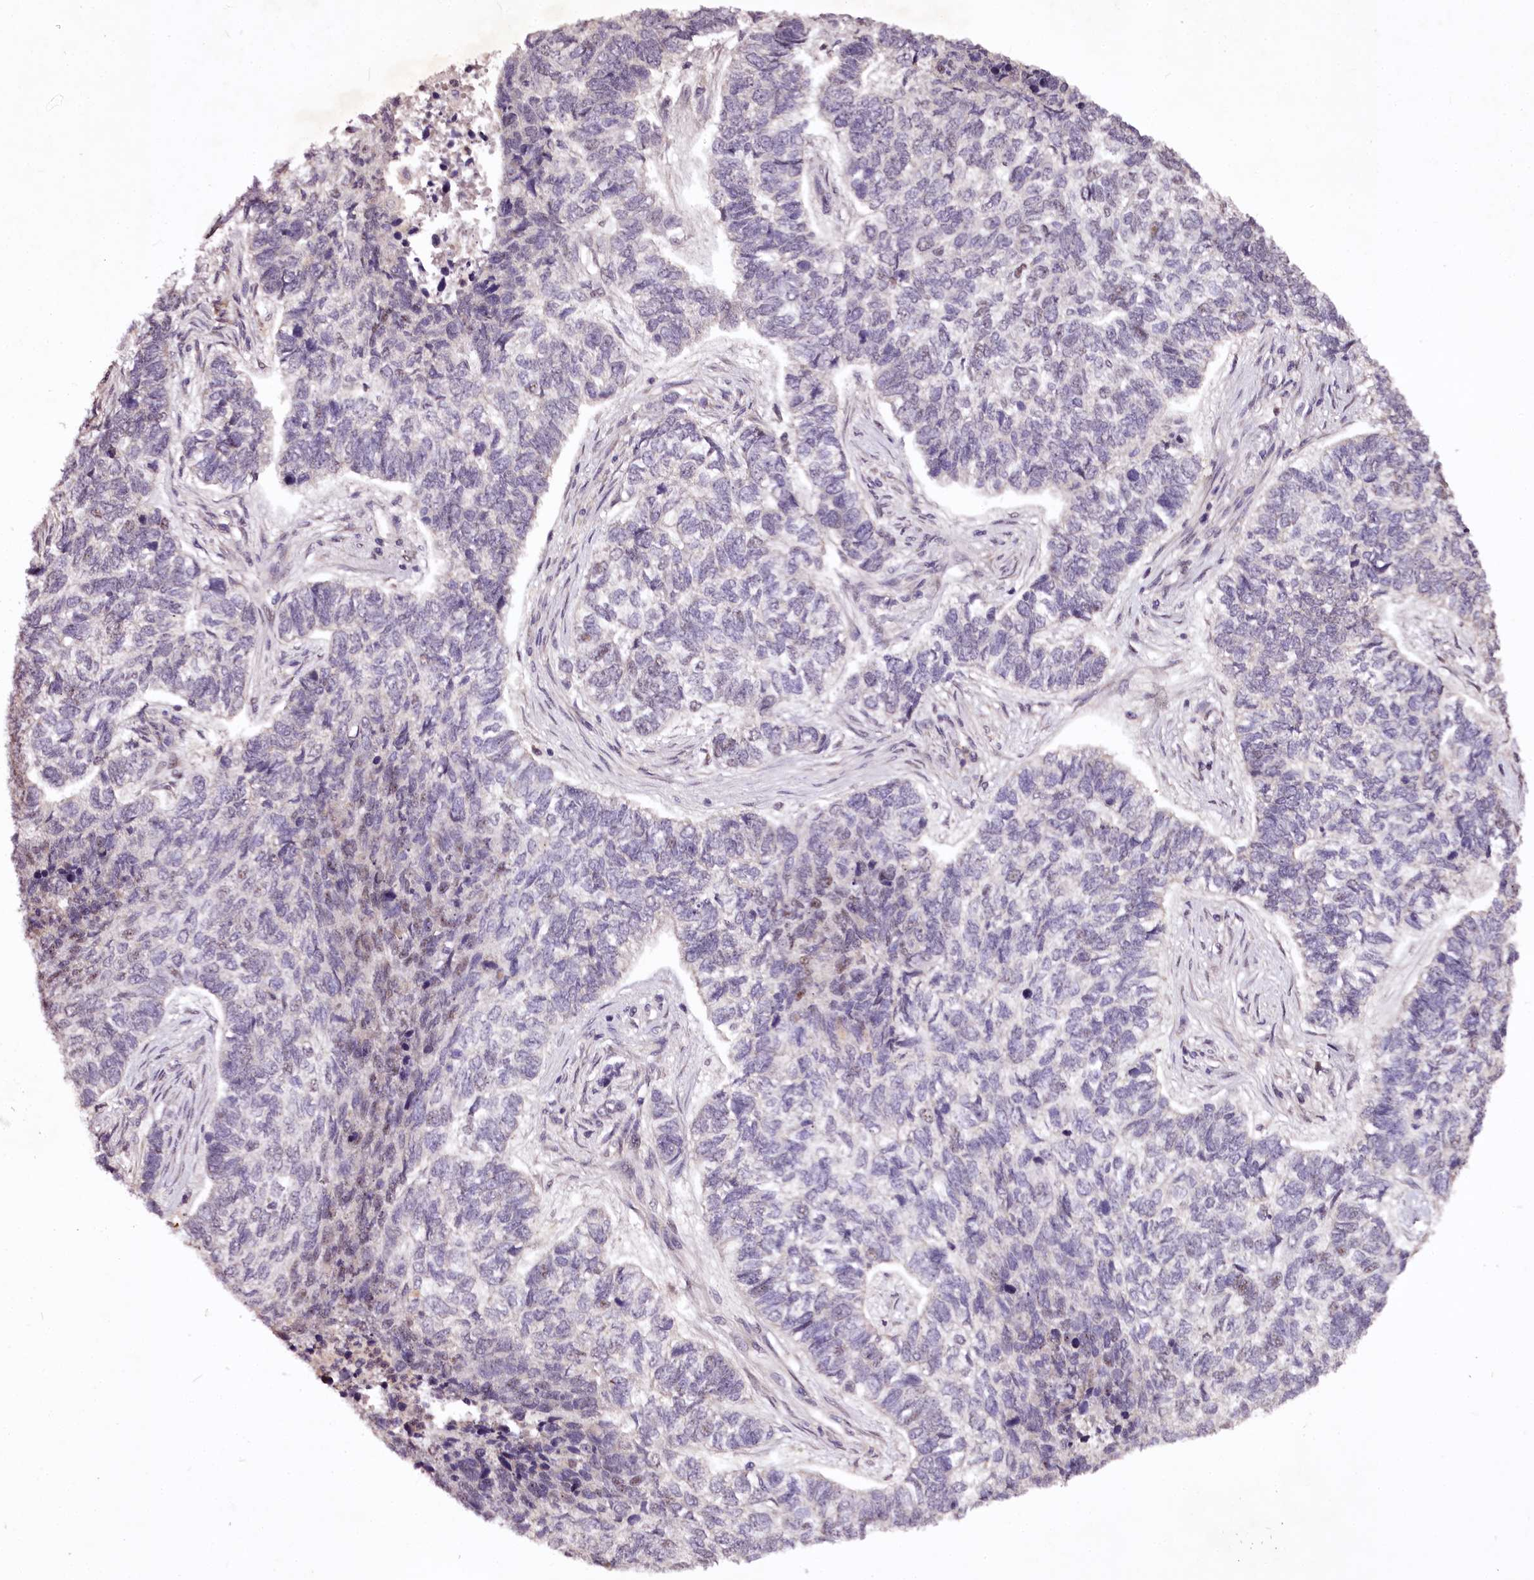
{"staining": {"intensity": "moderate", "quantity": "25%-75%", "location": "nuclear"}, "tissue": "skin cancer", "cell_type": "Tumor cells", "image_type": "cancer", "snomed": [{"axis": "morphology", "description": "Basal cell carcinoma"}, {"axis": "topography", "description": "Skin"}], "caption": "A brown stain shows moderate nuclear staining of a protein in human basal cell carcinoma (skin) tumor cells.", "gene": "MAML3", "patient": {"sex": "female", "age": 65}}